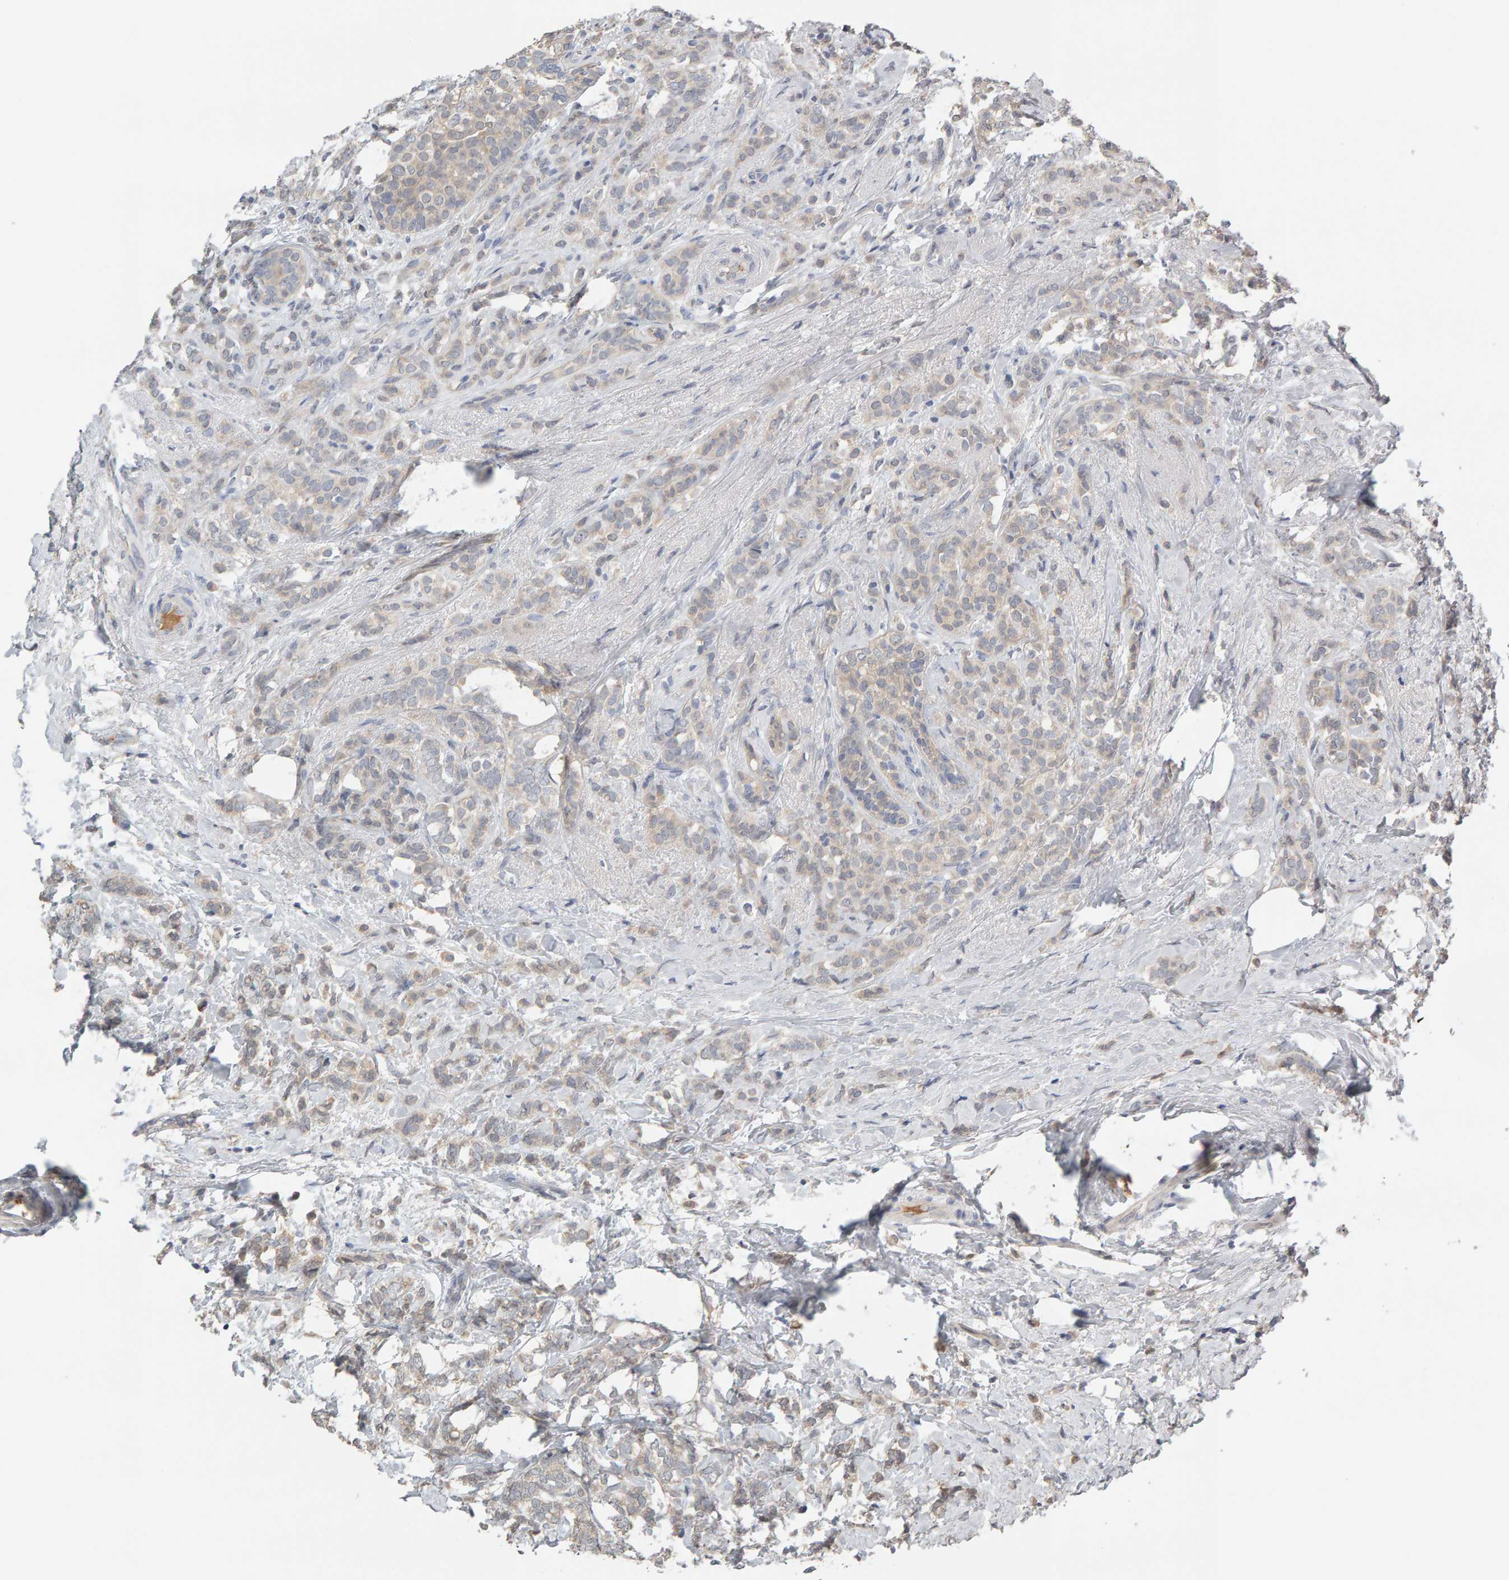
{"staining": {"intensity": "weak", "quantity": "25%-75%", "location": "cytoplasmic/membranous"}, "tissue": "breast cancer", "cell_type": "Tumor cells", "image_type": "cancer", "snomed": [{"axis": "morphology", "description": "Lobular carcinoma"}, {"axis": "topography", "description": "Breast"}], "caption": "Protein staining shows weak cytoplasmic/membranous staining in approximately 25%-75% of tumor cells in breast cancer (lobular carcinoma). (Brightfield microscopy of DAB IHC at high magnification).", "gene": "GFUS", "patient": {"sex": "female", "age": 50}}